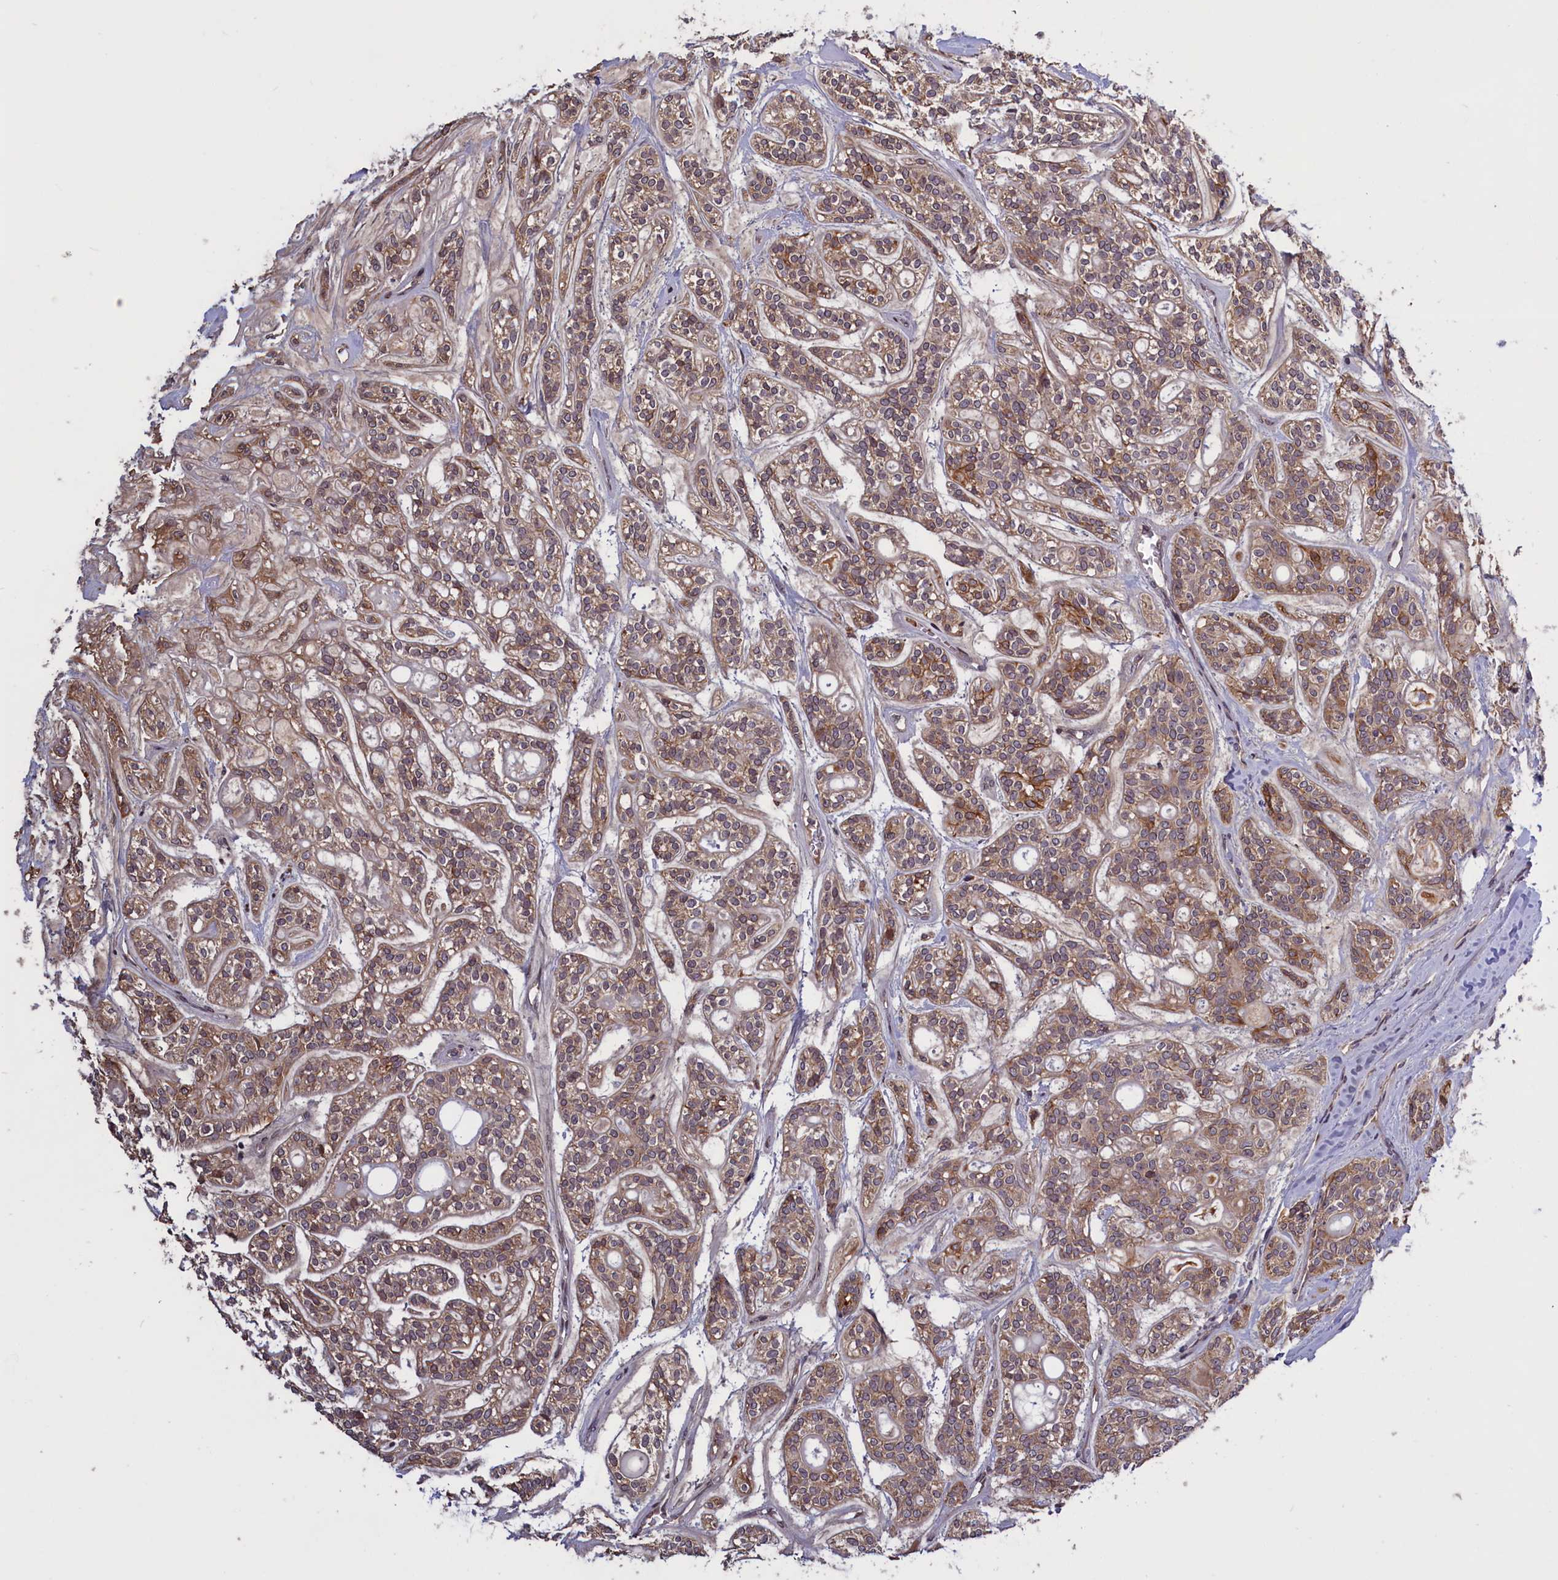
{"staining": {"intensity": "weak", "quantity": ">75%", "location": "cytoplasmic/membranous"}, "tissue": "head and neck cancer", "cell_type": "Tumor cells", "image_type": "cancer", "snomed": [{"axis": "morphology", "description": "Adenocarcinoma, NOS"}, {"axis": "topography", "description": "Head-Neck"}], "caption": "Head and neck adenocarcinoma was stained to show a protein in brown. There is low levels of weak cytoplasmic/membranous staining in about >75% of tumor cells.", "gene": "DENND1B", "patient": {"sex": "male", "age": 66}}